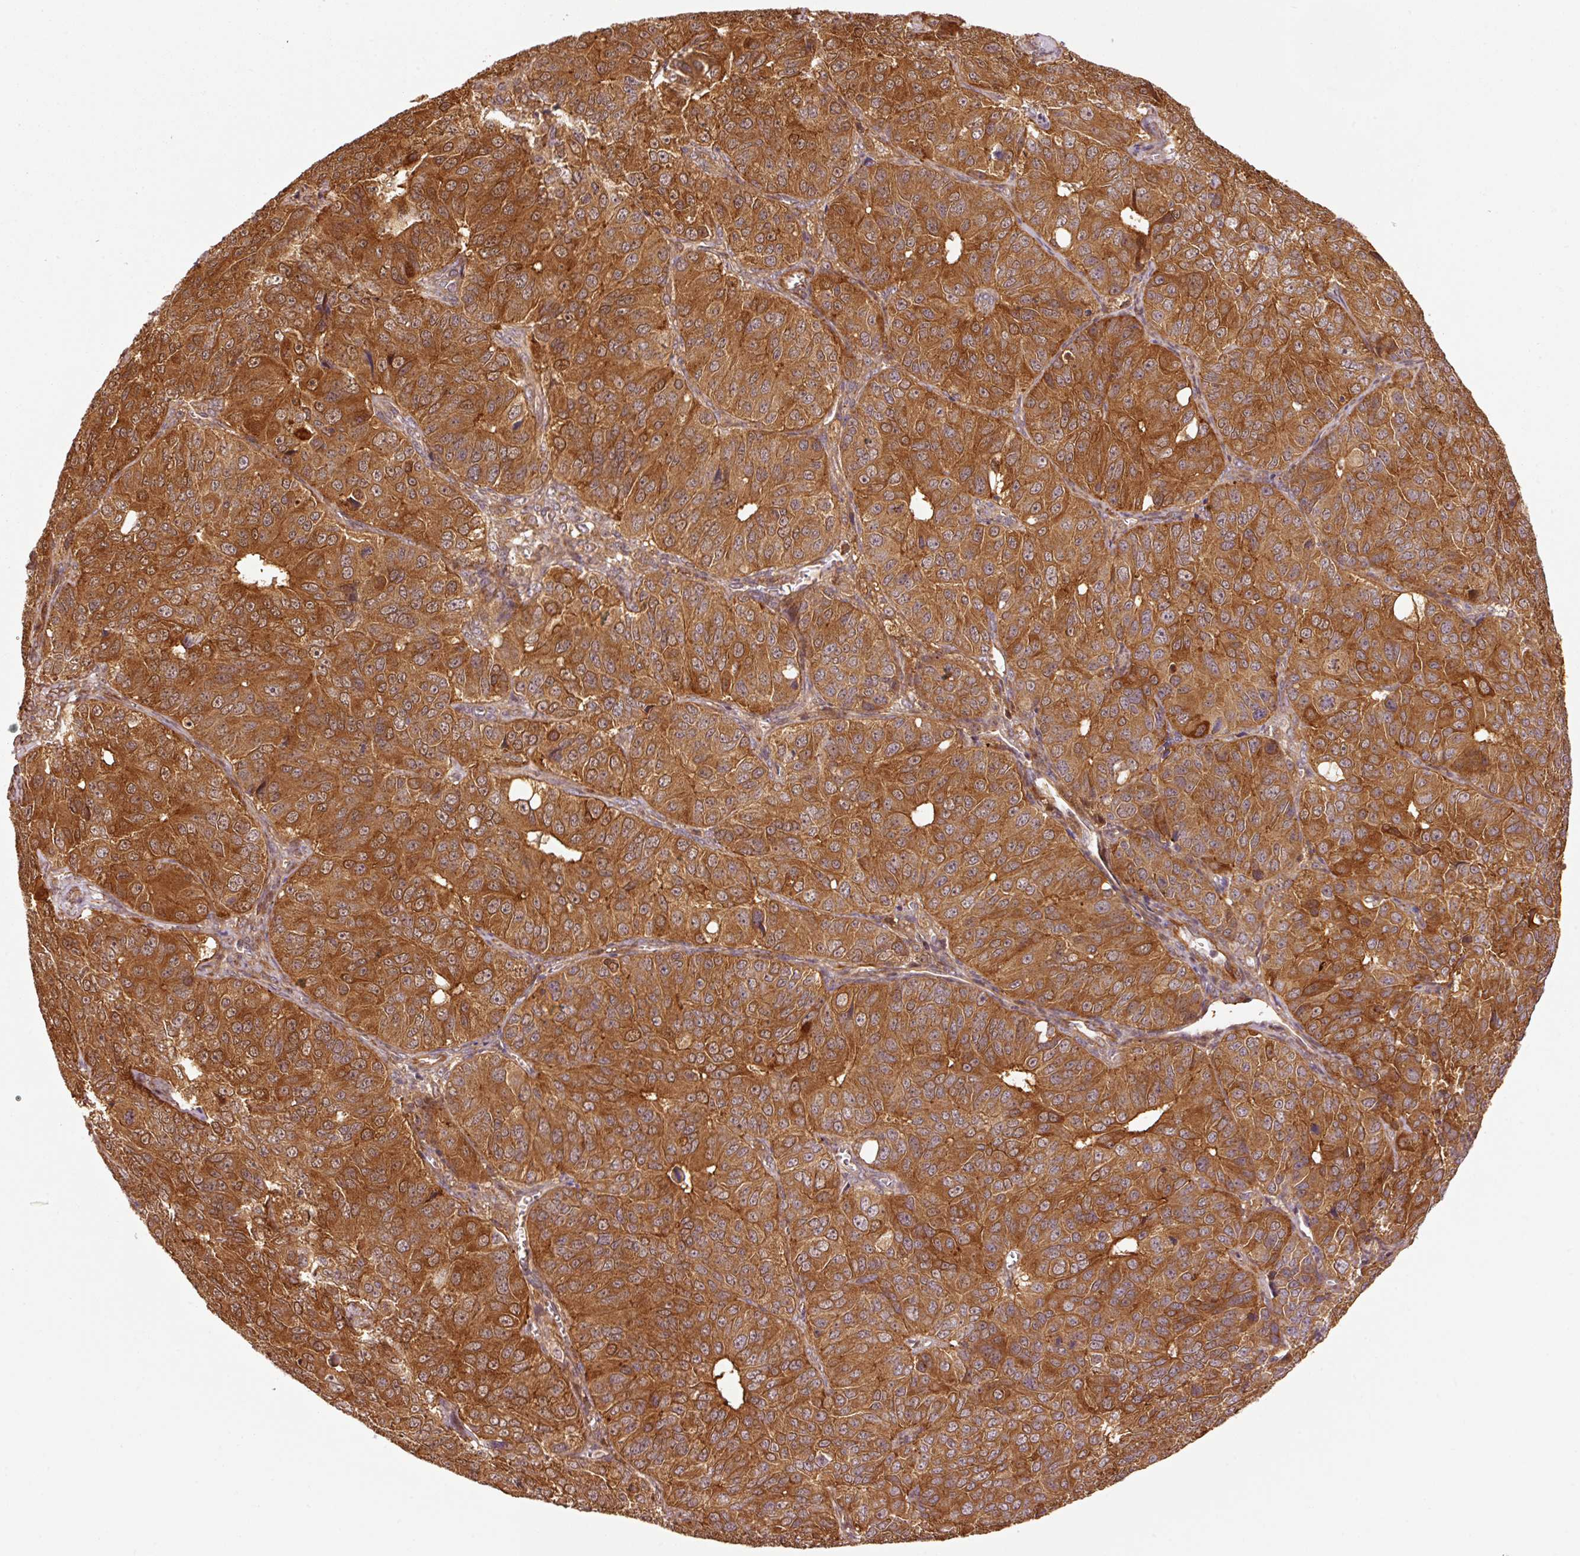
{"staining": {"intensity": "strong", "quantity": ">75%", "location": "cytoplasmic/membranous,nuclear"}, "tissue": "ovarian cancer", "cell_type": "Tumor cells", "image_type": "cancer", "snomed": [{"axis": "morphology", "description": "Carcinoma, endometroid"}, {"axis": "topography", "description": "Ovary"}], "caption": "A micrograph of ovarian endometroid carcinoma stained for a protein demonstrates strong cytoplasmic/membranous and nuclear brown staining in tumor cells. Nuclei are stained in blue.", "gene": "OXER1", "patient": {"sex": "female", "age": 51}}